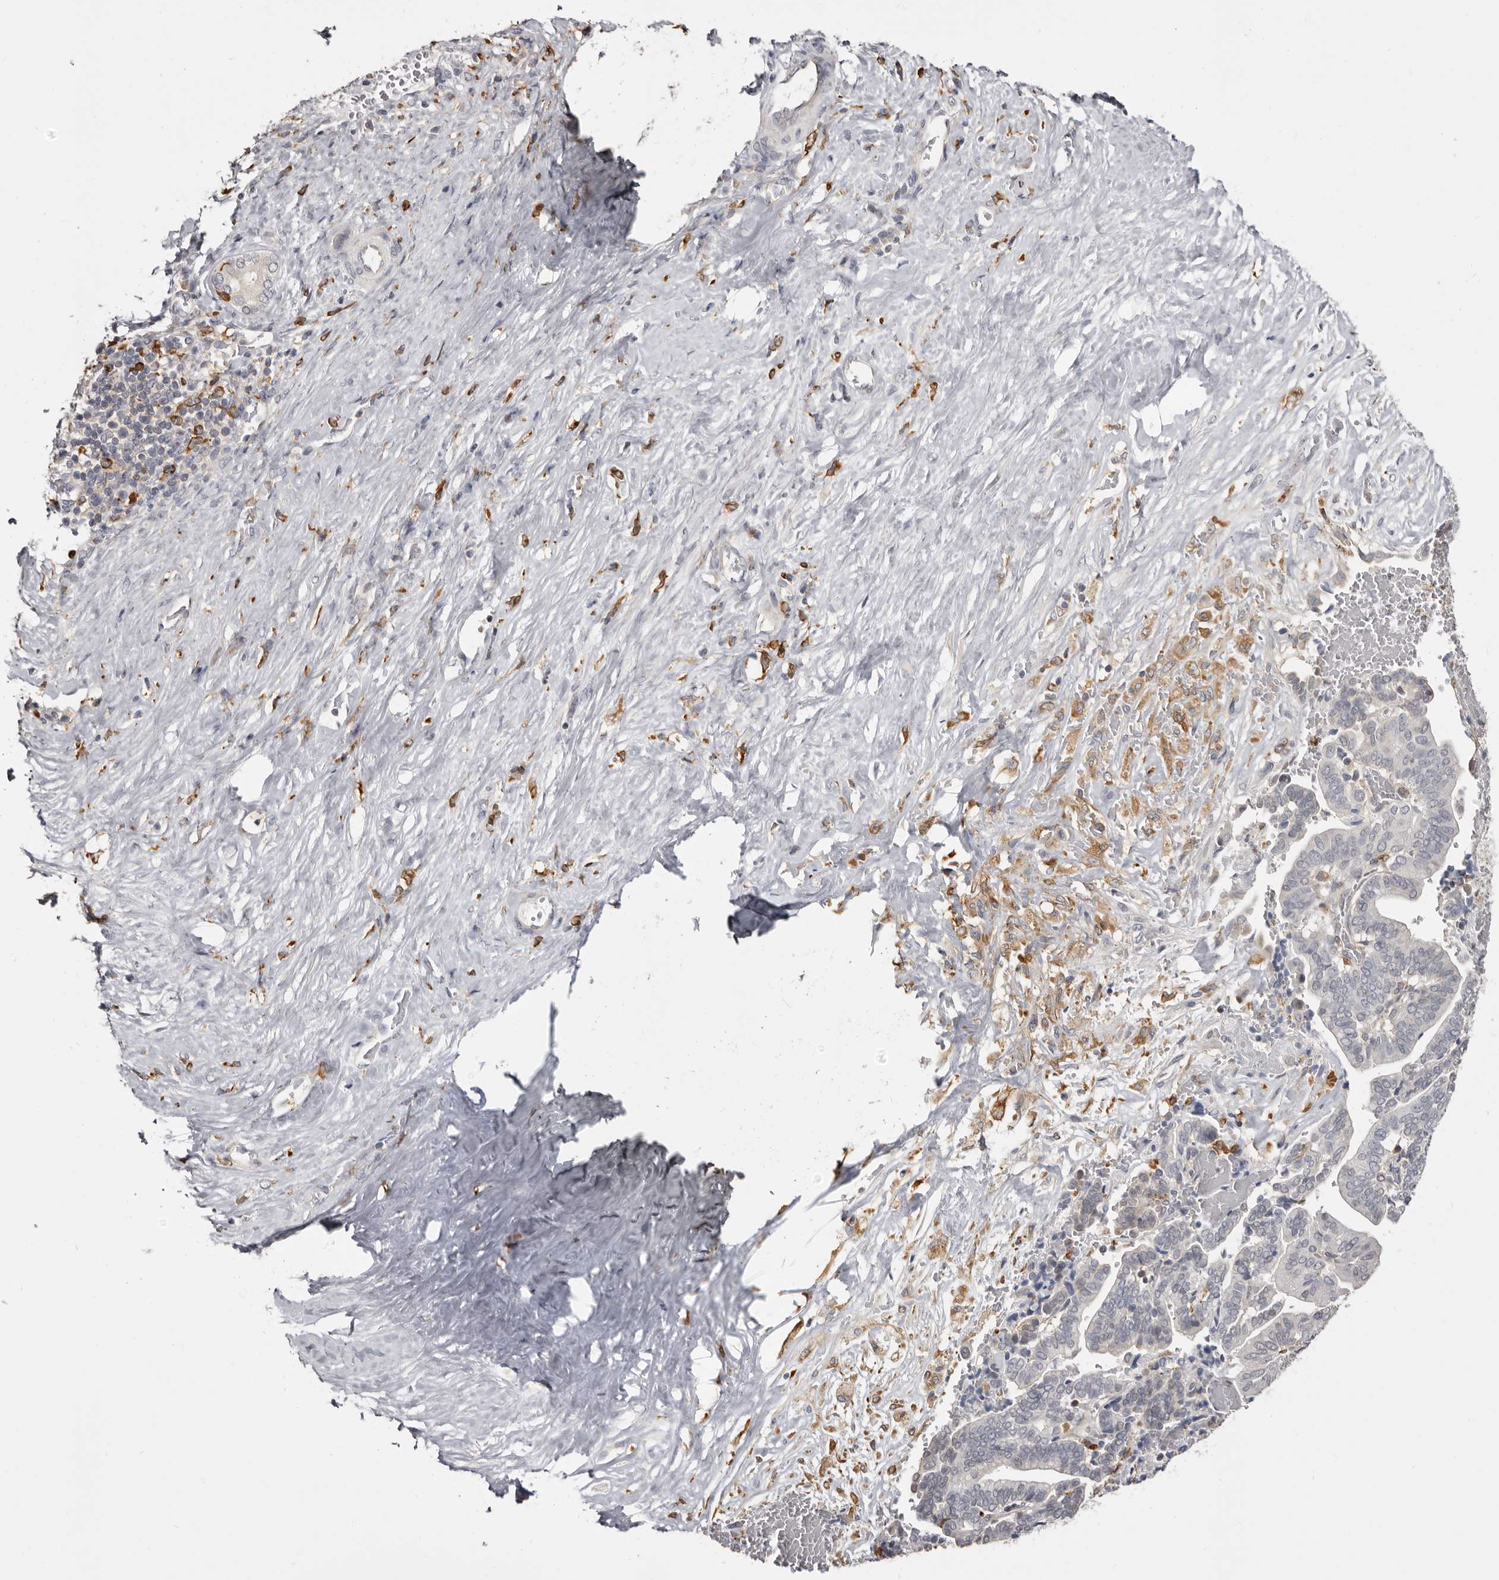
{"staining": {"intensity": "negative", "quantity": "none", "location": "none"}, "tissue": "liver cancer", "cell_type": "Tumor cells", "image_type": "cancer", "snomed": [{"axis": "morphology", "description": "Cholangiocarcinoma"}, {"axis": "topography", "description": "Liver"}], "caption": "This is an immunohistochemistry (IHC) photomicrograph of human liver cancer (cholangiocarcinoma). There is no positivity in tumor cells.", "gene": "TNNI1", "patient": {"sex": "female", "age": 75}}